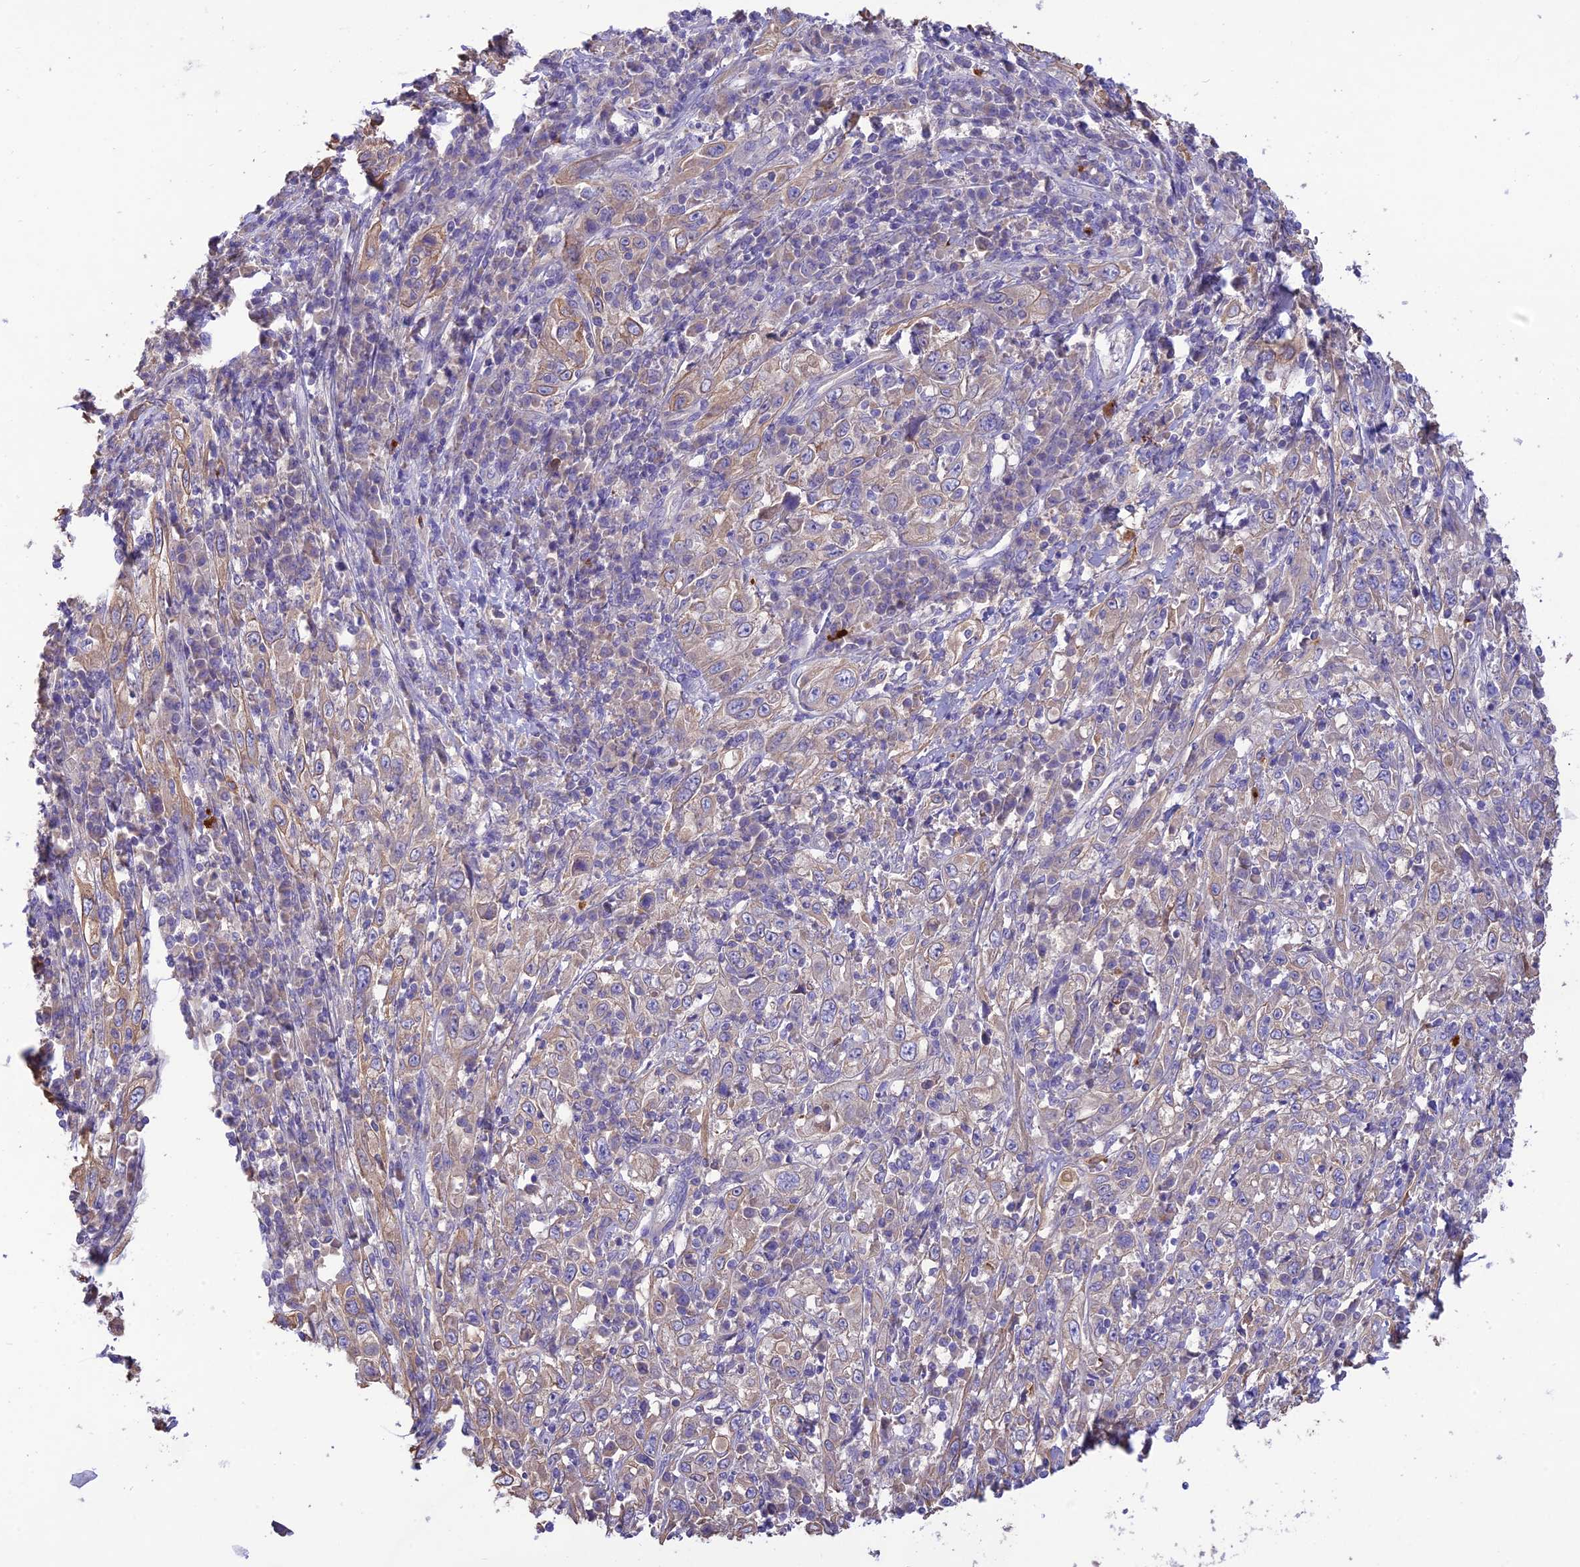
{"staining": {"intensity": "weak", "quantity": "25%-75%", "location": "cytoplasmic/membranous"}, "tissue": "cervical cancer", "cell_type": "Tumor cells", "image_type": "cancer", "snomed": [{"axis": "morphology", "description": "Squamous cell carcinoma, NOS"}, {"axis": "topography", "description": "Cervix"}], "caption": "The histopathology image shows staining of cervical cancer (squamous cell carcinoma), revealing weak cytoplasmic/membranous protein staining (brown color) within tumor cells. (Brightfield microscopy of DAB IHC at high magnification).", "gene": "SFT2D2", "patient": {"sex": "female", "age": 46}}